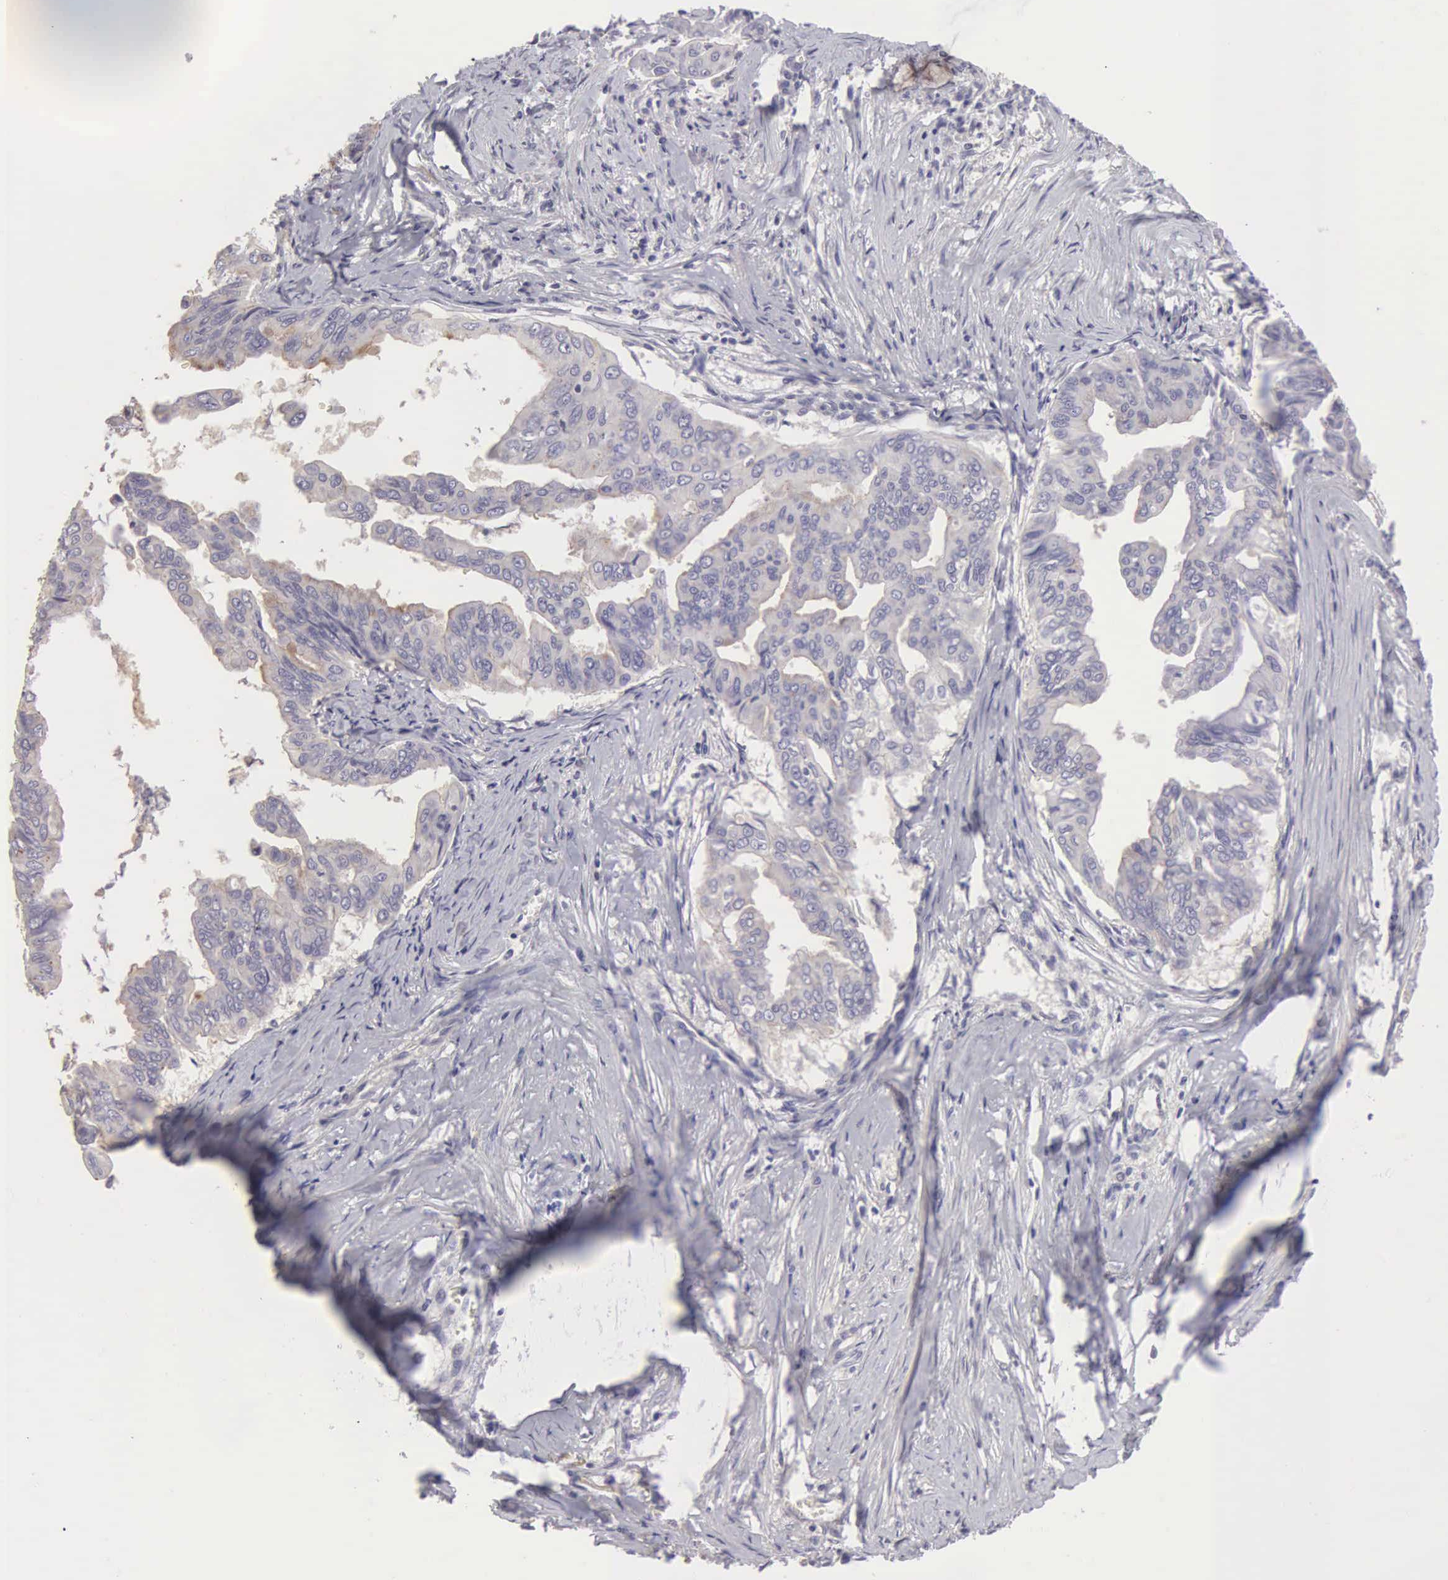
{"staining": {"intensity": "weak", "quantity": "25%-75%", "location": "cytoplasmic/membranous"}, "tissue": "stomach cancer", "cell_type": "Tumor cells", "image_type": "cancer", "snomed": [{"axis": "morphology", "description": "Adenocarcinoma, NOS"}, {"axis": "topography", "description": "Stomach, upper"}], "caption": "A high-resolution photomicrograph shows immunohistochemistry (IHC) staining of stomach cancer (adenocarcinoma), which exhibits weak cytoplasmic/membranous positivity in about 25%-75% of tumor cells. Immunohistochemistry (ihc) stains the protein of interest in brown and the nuclei are stained blue.", "gene": "CLU", "patient": {"sex": "male", "age": 80}}